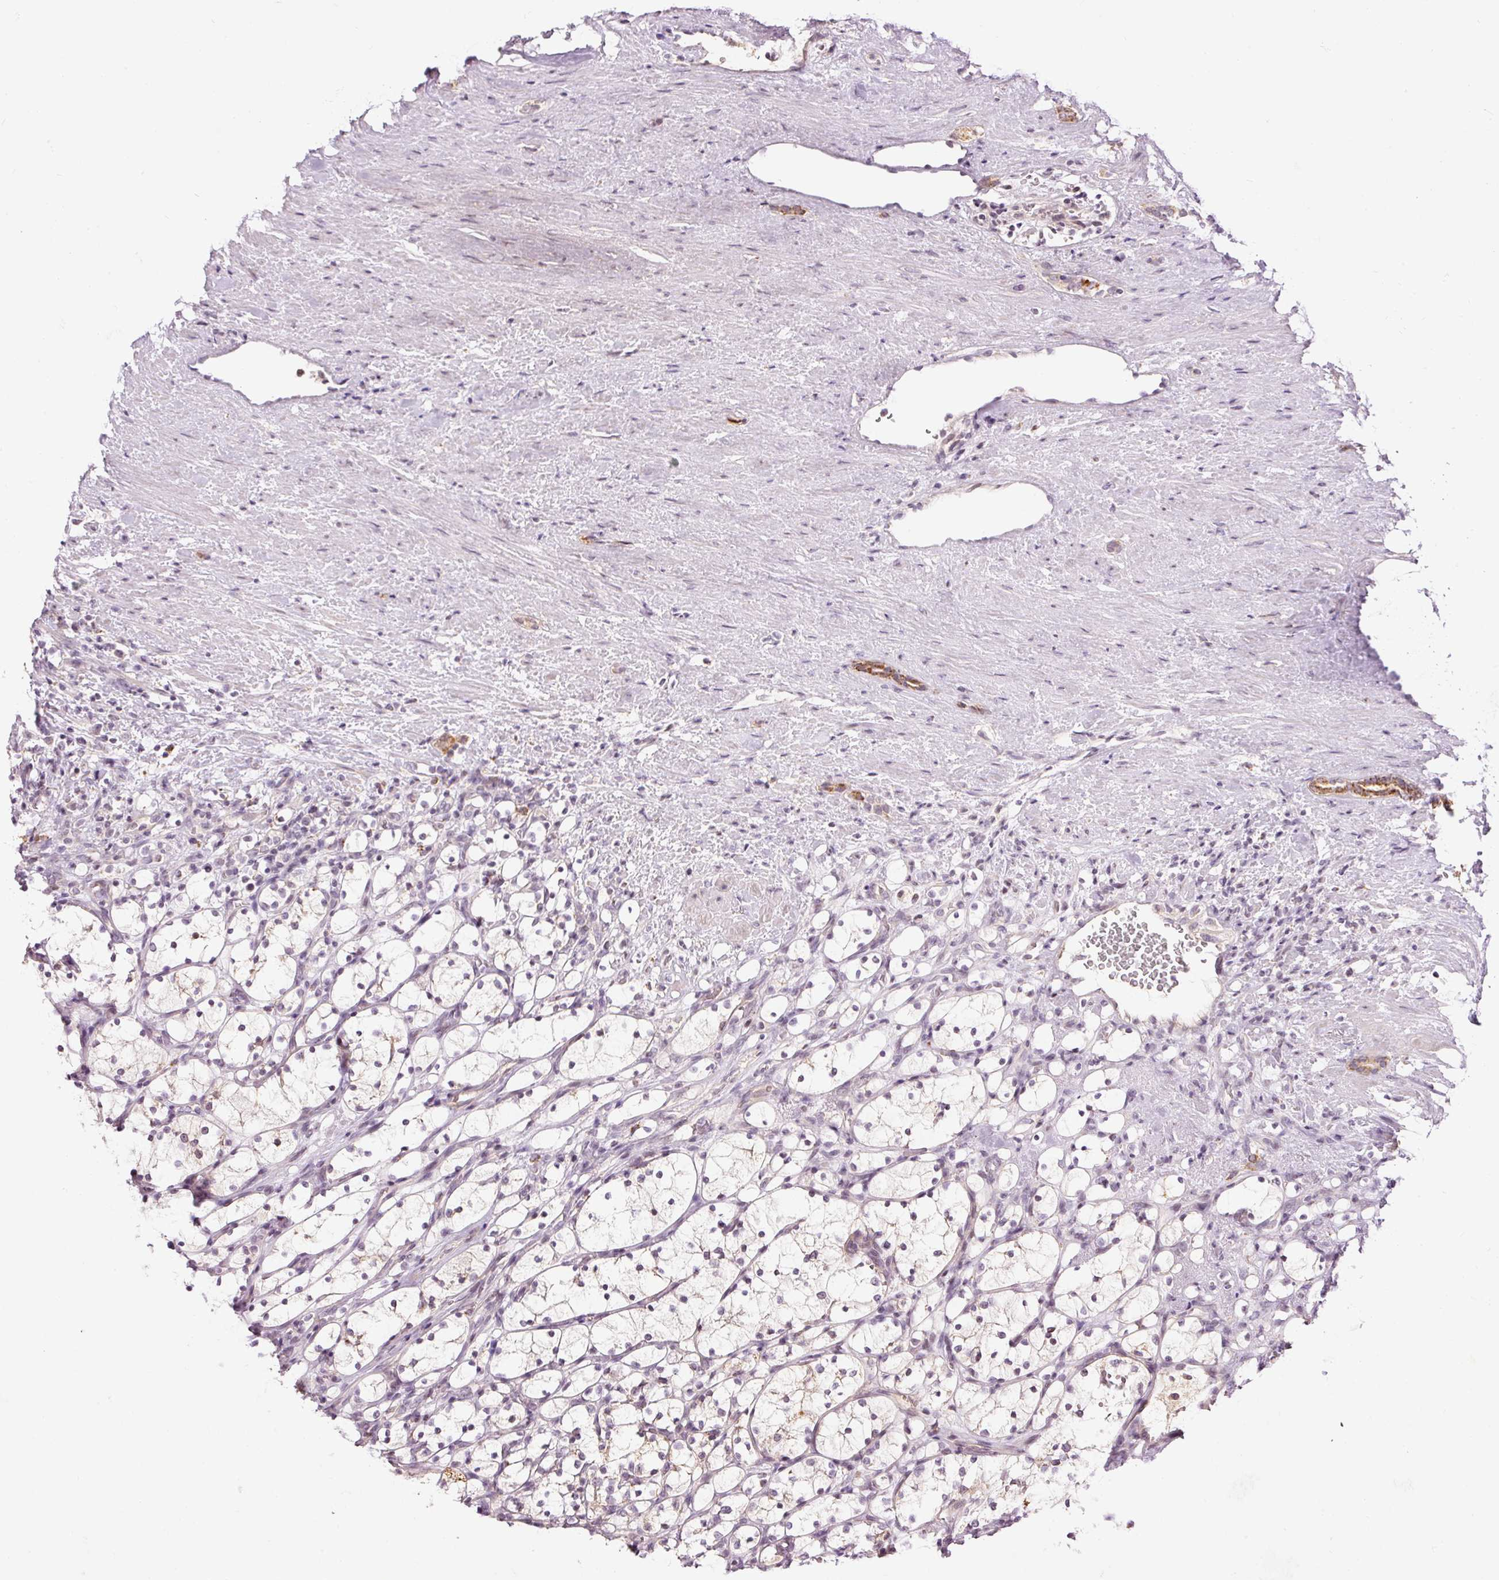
{"staining": {"intensity": "negative", "quantity": "none", "location": "none"}, "tissue": "renal cancer", "cell_type": "Tumor cells", "image_type": "cancer", "snomed": [{"axis": "morphology", "description": "Adenocarcinoma, NOS"}, {"axis": "topography", "description": "Kidney"}], "caption": "The micrograph demonstrates no significant expression in tumor cells of renal cancer (adenocarcinoma).", "gene": "ABHD11", "patient": {"sex": "female", "age": 69}}